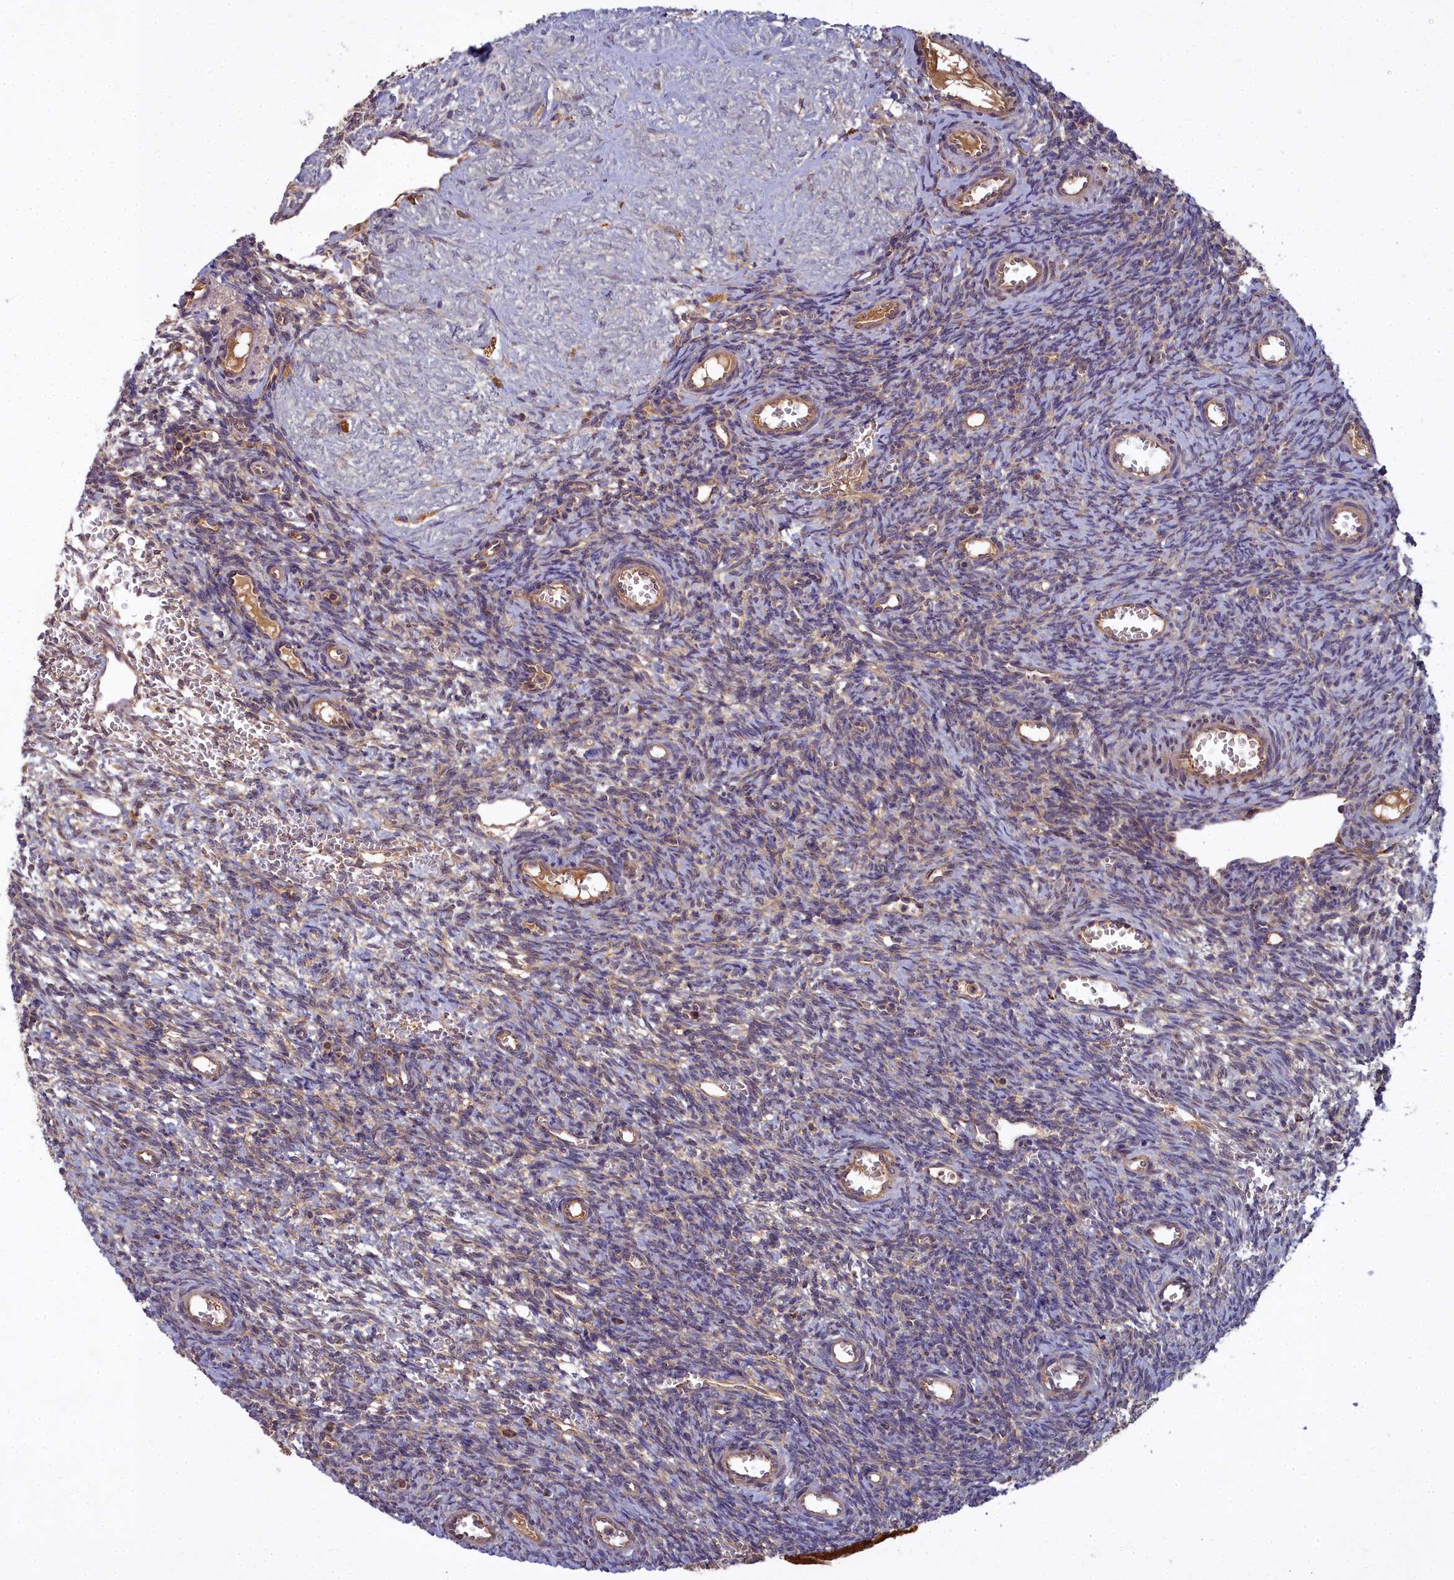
{"staining": {"intensity": "weak", "quantity": "<25%", "location": "cytoplasmic/membranous"}, "tissue": "ovary", "cell_type": "Ovarian stroma cells", "image_type": "normal", "snomed": [{"axis": "morphology", "description": "Normal tissue, NOS"}, {"axis": "topography", "description": "Ovary"}], "caption": "Photomicrograph shows no protein staining in ovarian stroma cells of normal ovary. (DAB (3,3'-diaminobenzidine) immunohistochemistry visualized using brightfield microscopy, high magnification).", "gene": "CCDC167", "patient": {"sex": "female", "age": 39}}